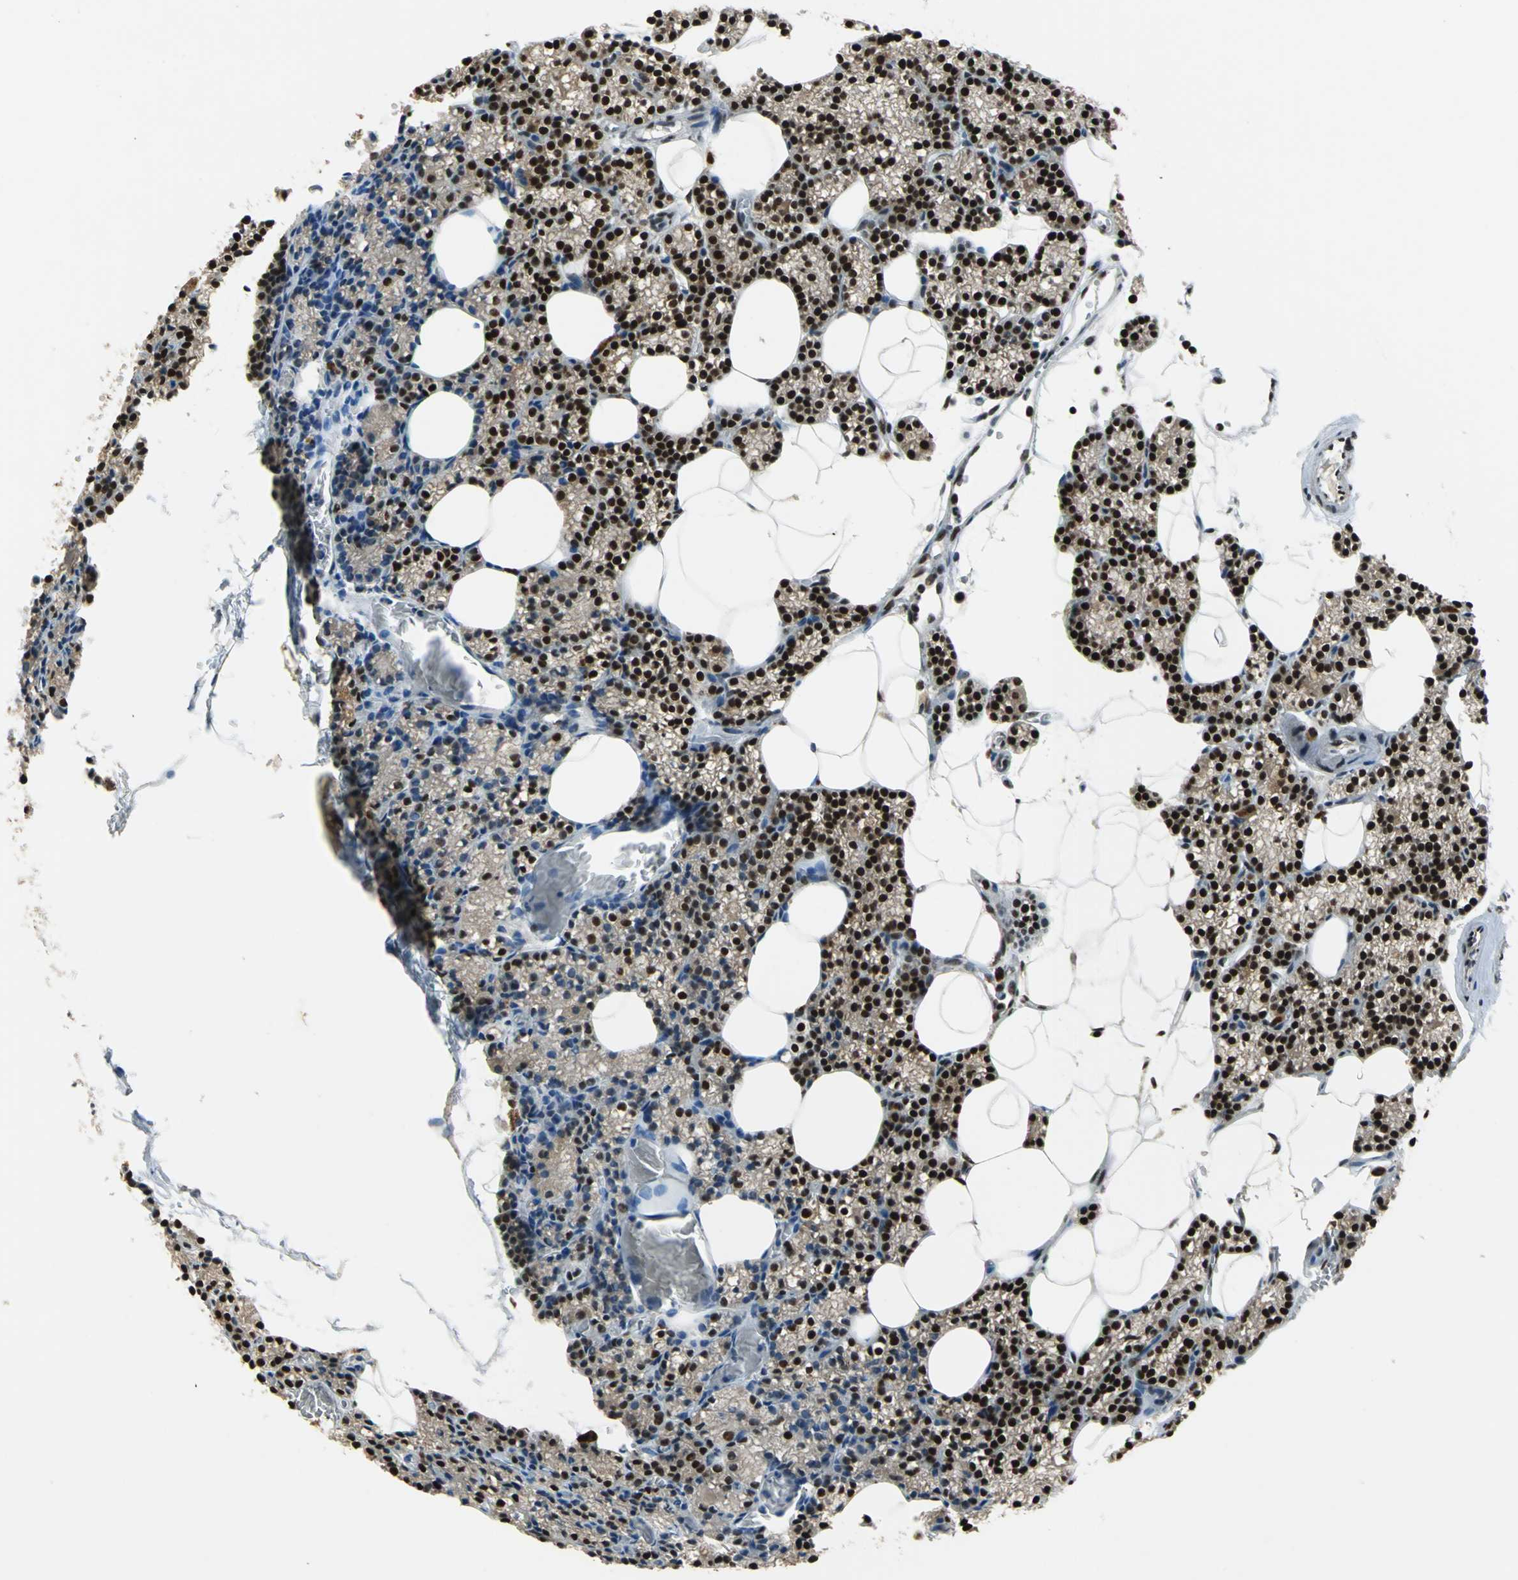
{"staining": {"intensity": "strong", "quantity": ">75%", "location": "nuclear"}, "tissue": "parathyroid gland", "cell_type": "Glandular cells", "image_type": "normal", "snomed": [{"axis": "morphology", "description": "Normal tissue, NOS"}, {"axis": "topography", "description": "Parathyroid gland"}], "caption": "Immunohistochemistry of benign parathyroid gland reveals high levels of strong nuclear staining in approximately >75% of glandular cells.", "gene": "BCLAF1", "patient": {"sex": "female", "age": 60}}